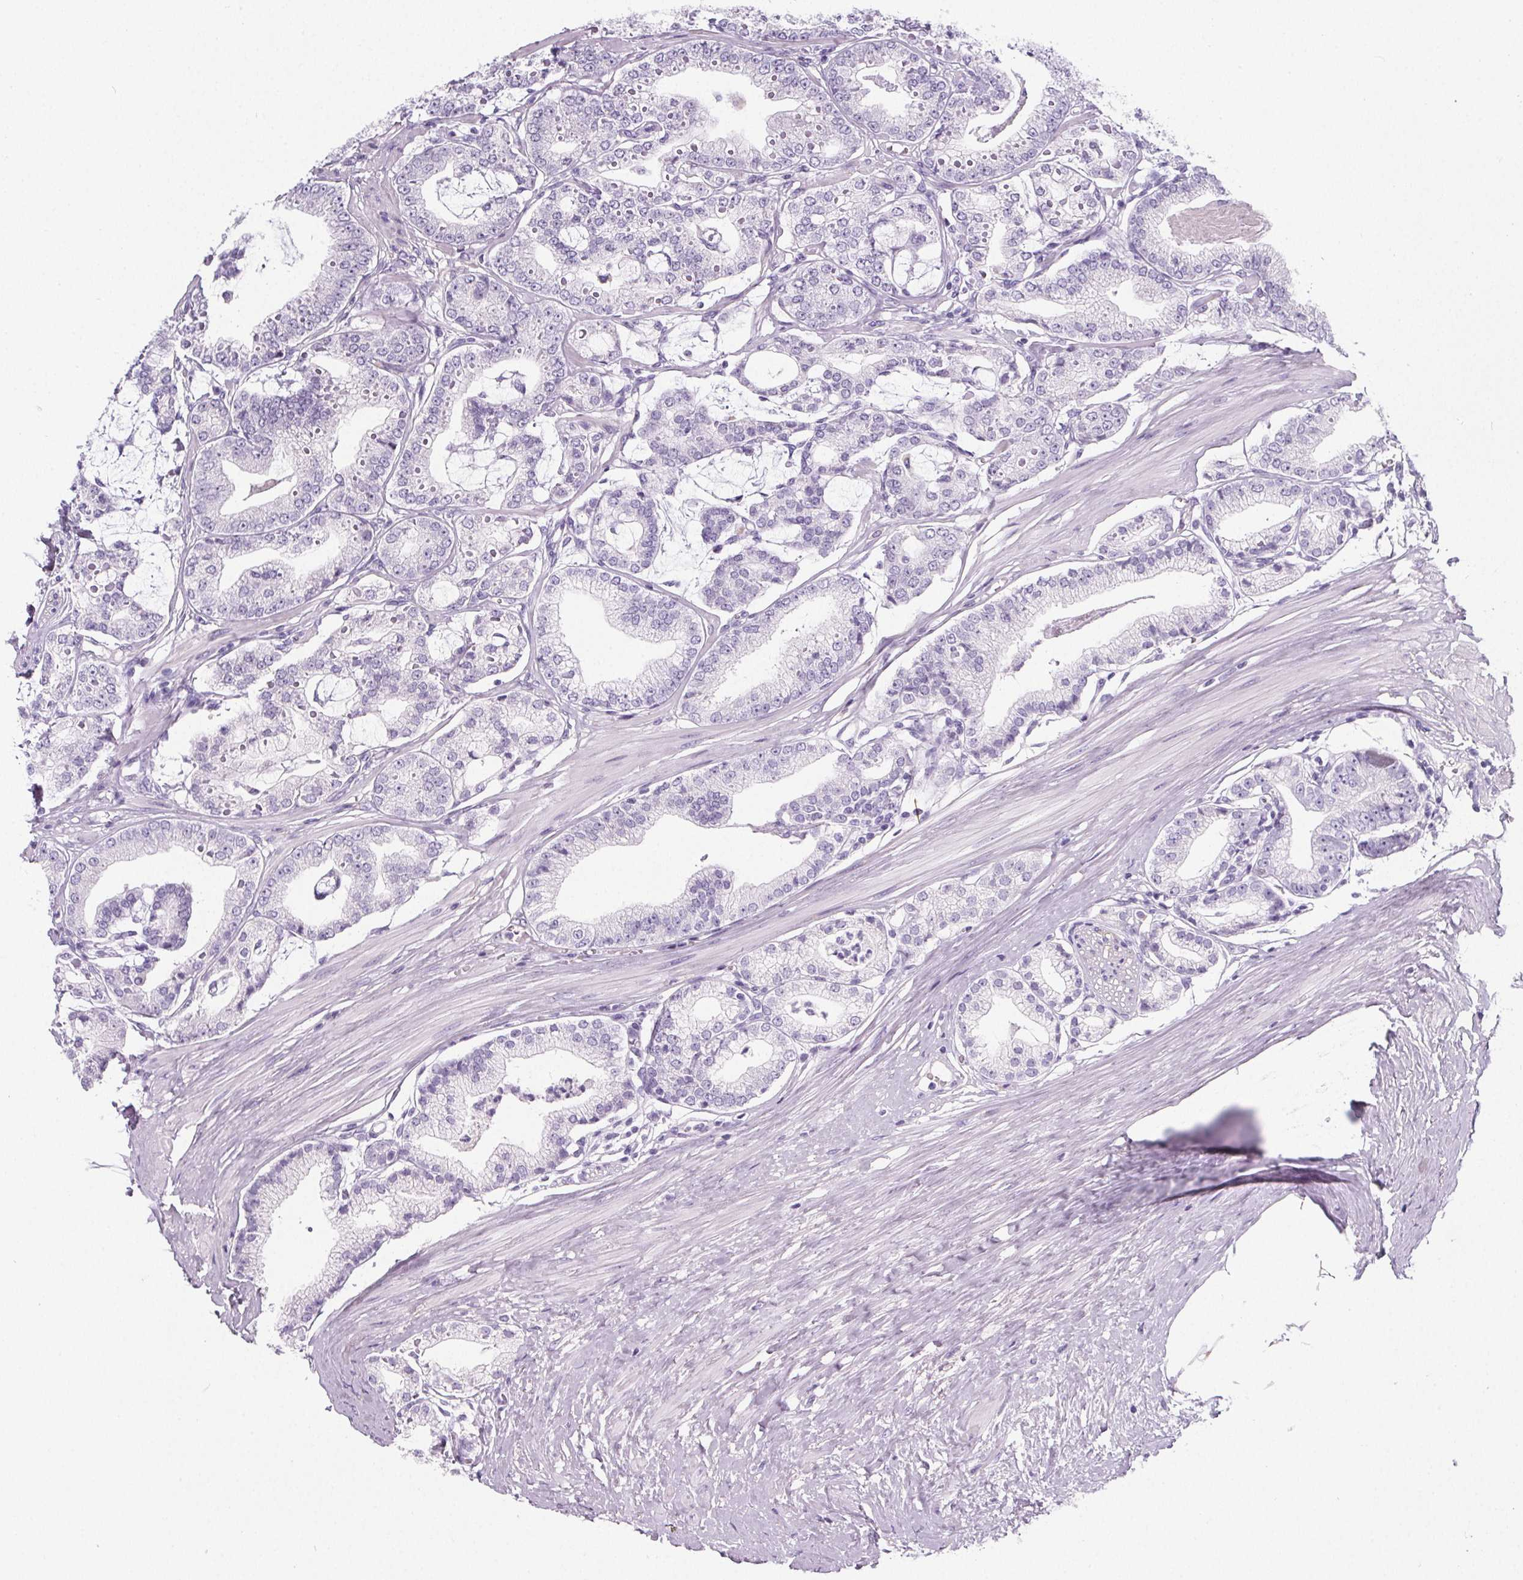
{"staining": {"intensity": "negative", "quantity": "none", "location": "none"}, "tissue": "prostate cancer", "cell_type": "Tumor cells", "image_type": "cancer", "snomed": [{"axis": "morphology", "description": "Adenocarcinoma, High grade"}, {"axis": "topography", "description": "Prostate"}], "caption": "IHC of human prostate cancer reveals no expression in tumor cells.", "gene": "ADRB1", "patient": {"sex": "male", "age": 71}}